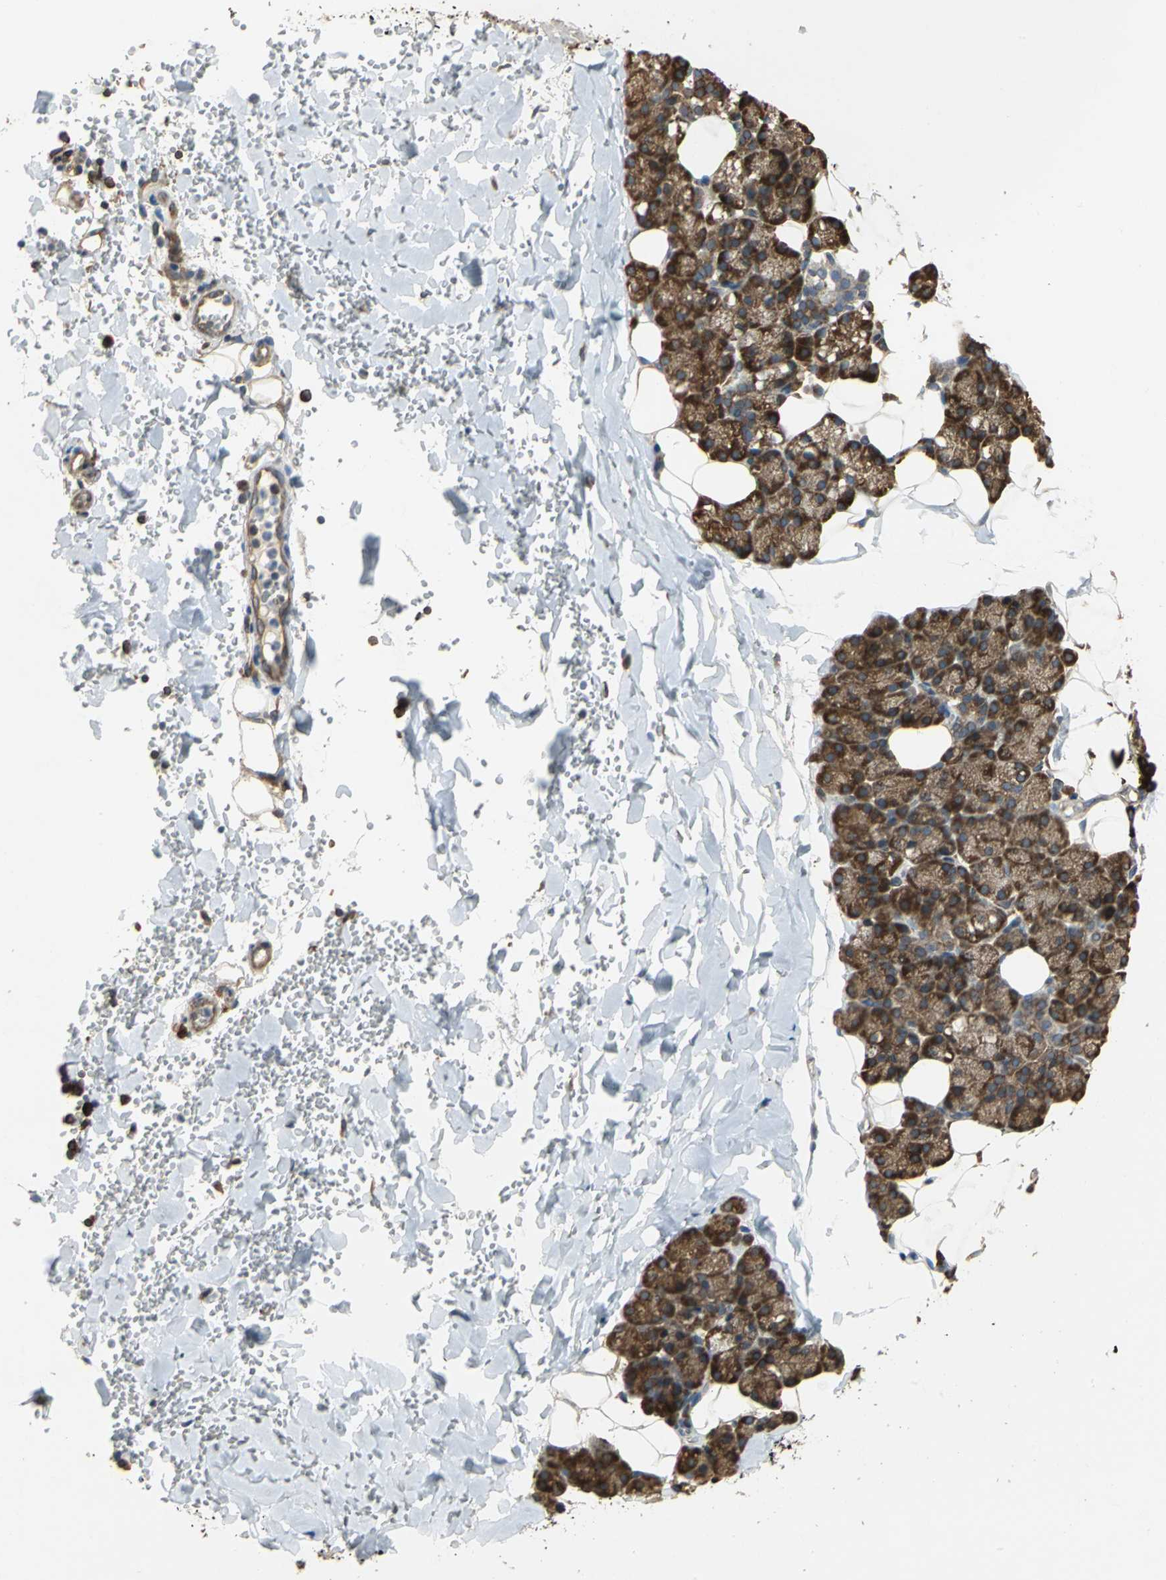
{"staining": {"intensity": "strong", "quantity": ">75%", "location": "cytoplasmic/membranous"}, "tissue": "salivary gland", "cell_type": "Glandular cells", "image_type": "normal", "snomed": [{"axis": "morphology", "description": "Normal tissue, NOS"}, {"axis": "topography", "description": "Lymph node"}, {"axis": "topography", "description": "Salivary gland"}], "caption": "Immunohistochemical staining of unremarkable human salivary gland reveals strong cytoplasmic/membranous protein positivity in about >75% of glandular cells.", "gene": "SYVN1", "patient": {"sex": "male", "age": 8}}